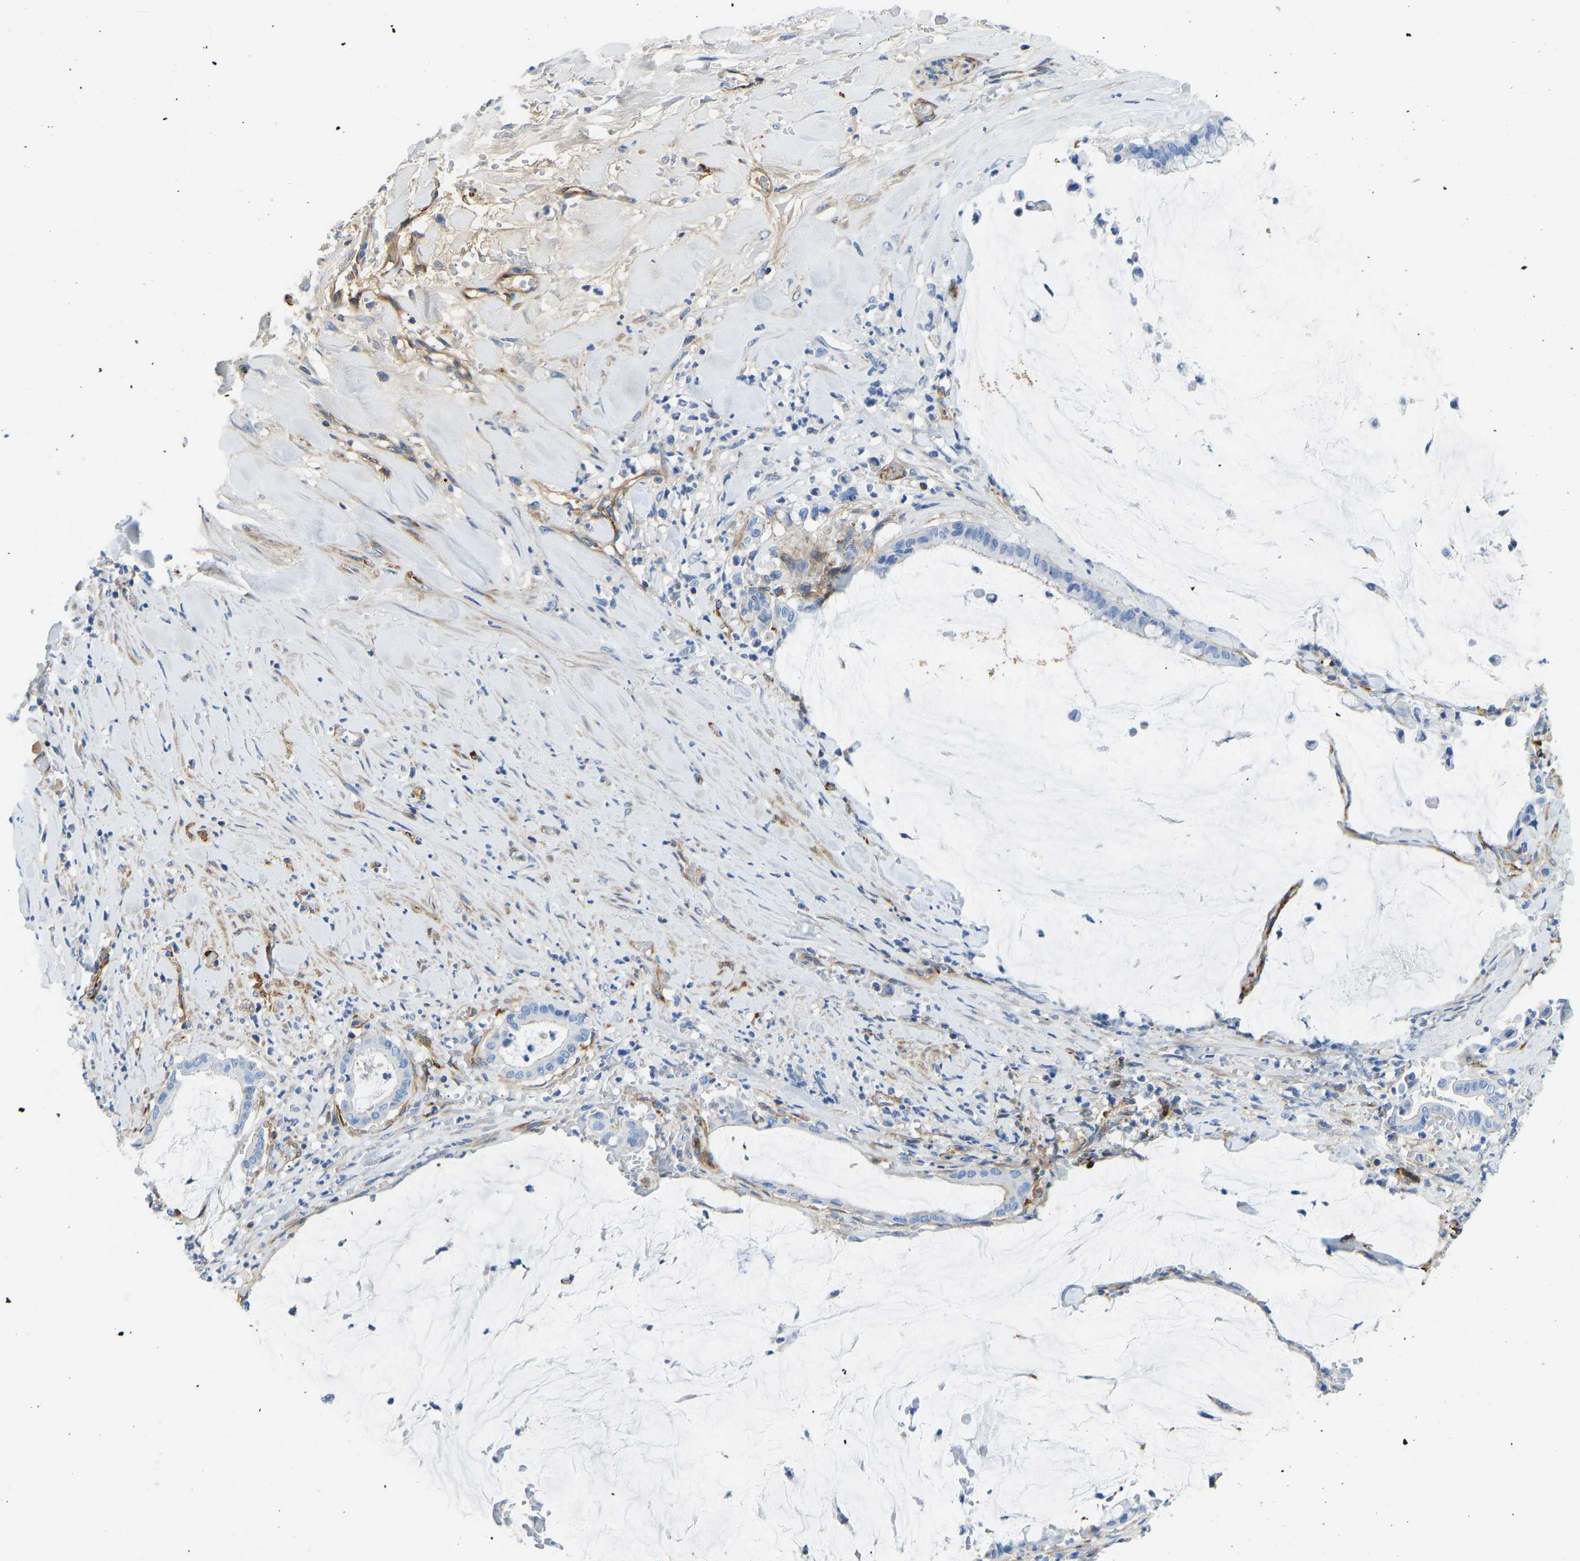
{"staining": {"intensity": "negative", "quantity": "none", "location": "none"}, "tissue": "pancreatic cancer", "cell_type": "Tumor cells", "image_type": "cancer", "snomed": [{"axis": "morphology", "description": "Adenocarcinoma, NOS"}, {"axis": "topography", "description": "Pancreas"}], "caption": "Tumor cells show no significant protein staining in adenocarcinoma (pancreatic).", "gene": "COL15A1", "patient": {"sex": "male", "age": 41}}